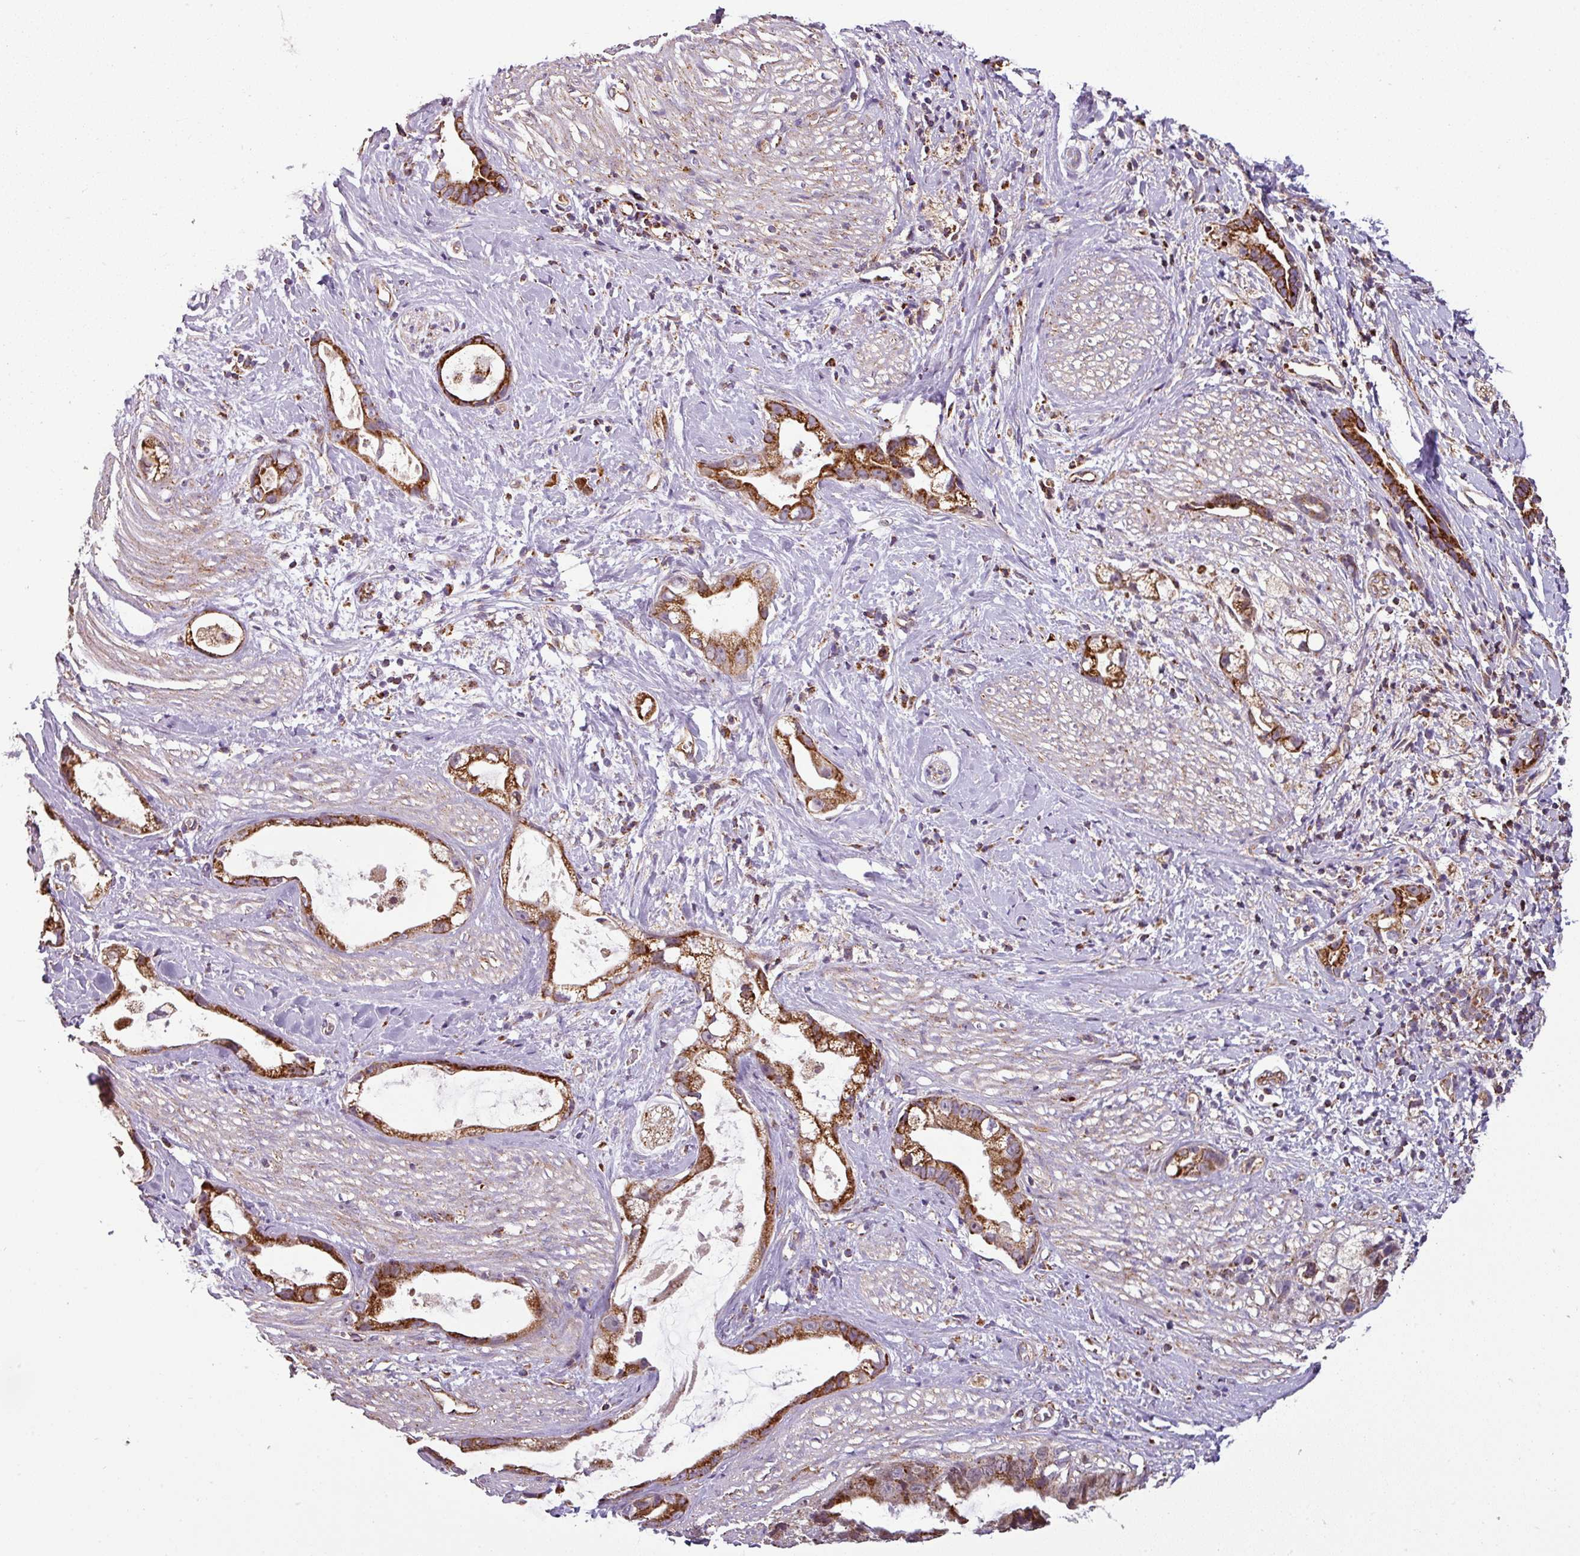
{"staining": {"intensity": "strong", "quantity": ">75%", "location": "cytoplasmic/membranous"}, "tissue": "stomach cancer", "cell_type": "Tumor cells", "image_type": "cancer", "snomed": [{"axis": "morphology", "description": "Adenocarcinoma, NOS"}, {"axis": "topography", "description": "Stomach"}], "caption": "Protein analysis of stomach cancer (adenocarcinoma) tissue exhibits strong cytoplasmic/membranous staining in approximately >75% of tumor cells.", "gene": "PRELID3B", "patient": {"sex": "male", "age": 55}}